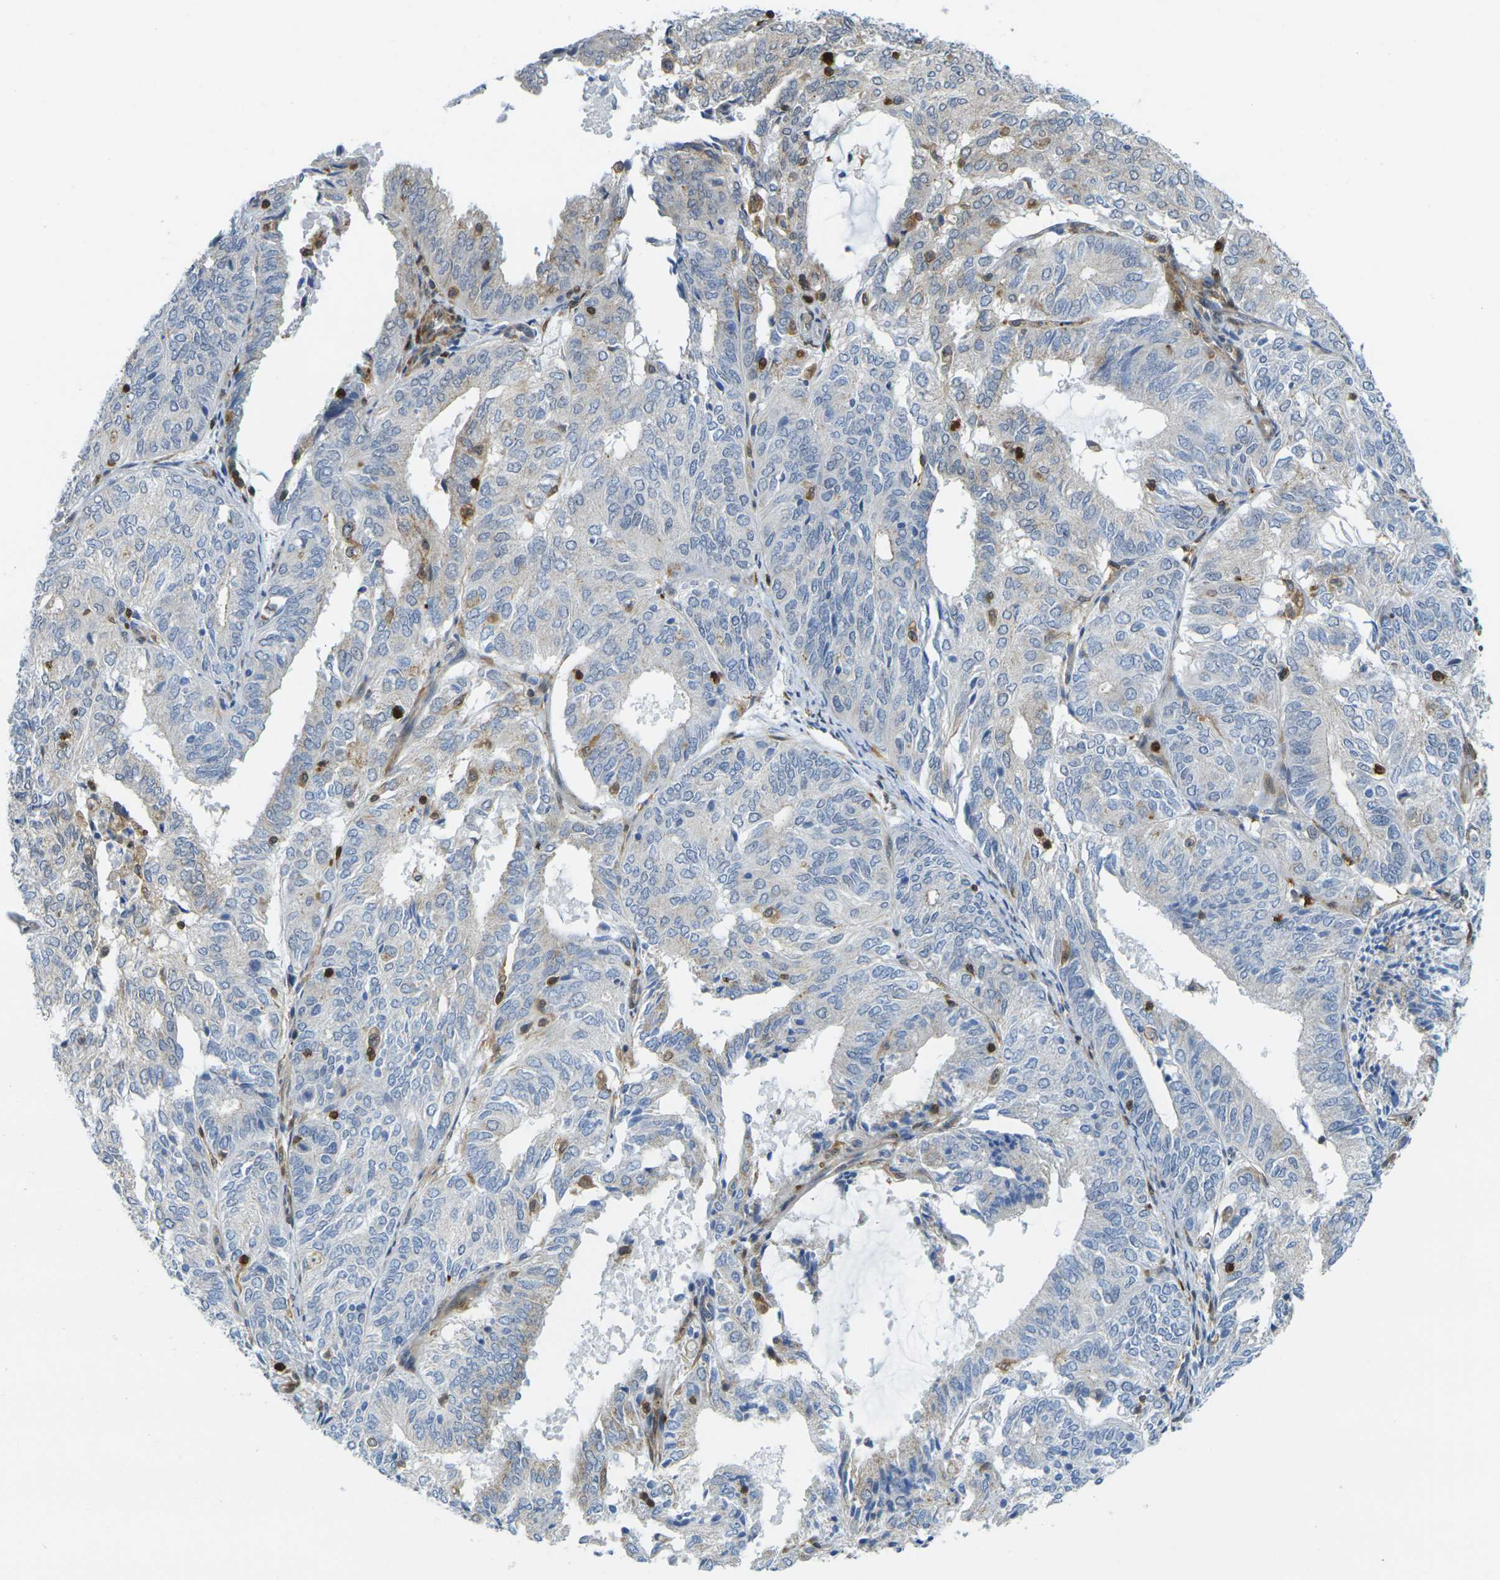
{"staining": {"intensity": "negative", "quantity": "none", "location": "none"}, "tissue": "endometrial cancer", "cell_type": "Tumor cells", "image_type": "cancer", "snomed": [{"axis": "morphology", "description": "Adenocarcinoma, NOS"}, {"axis": "topography", "description": "Uterus"}], "caption": "High power microscopy image of an immunohistochemistry micrograph of endometrial adenocarcinoma, revealing no significant positivity in tumor cells. (Brightfield microscopy of DAB (3,3'-diaminobenzidine) IHC at high magnification).", "gene": "LASP1", "patient": {"sex": "female", "age": 60}}